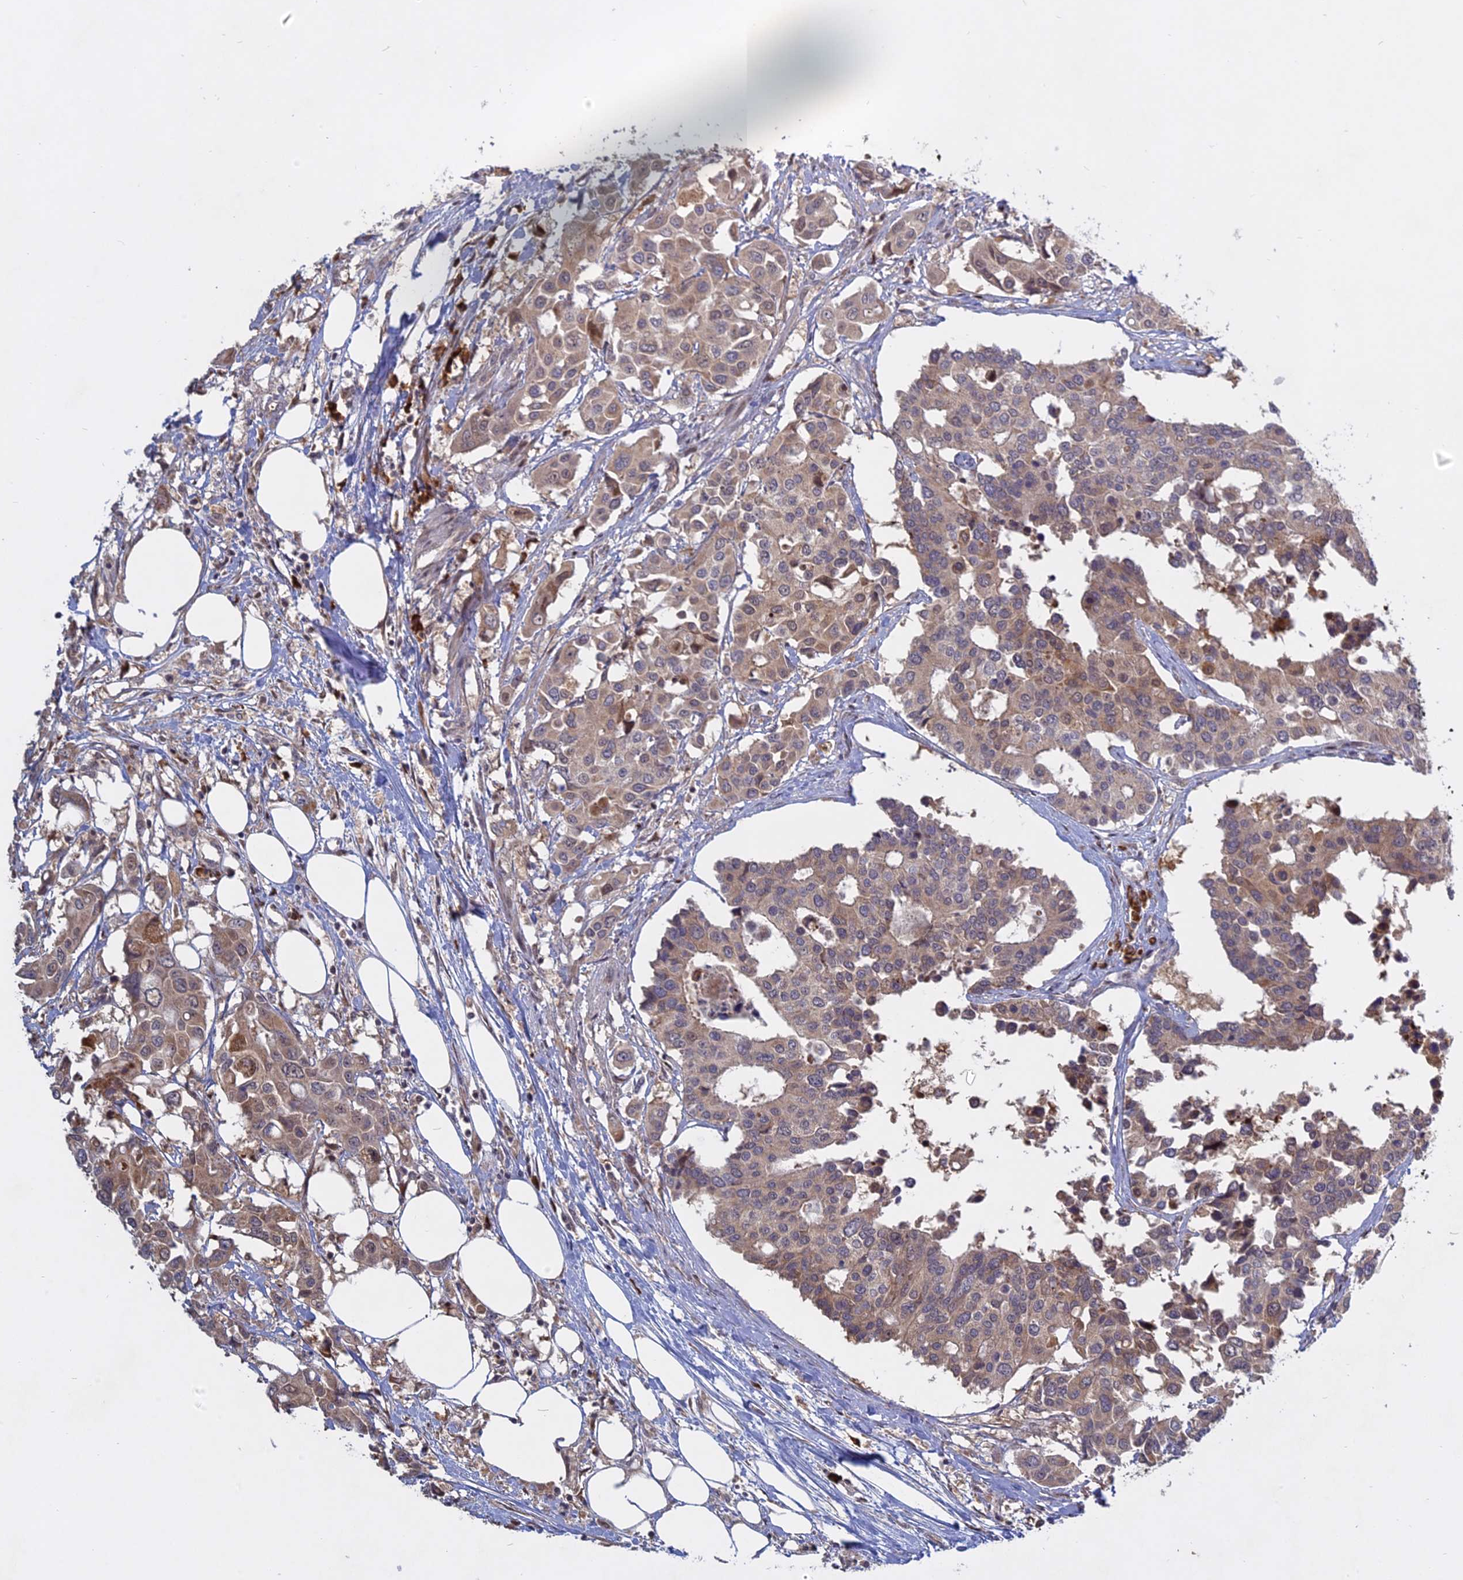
{"staining": {"intensity": "weak", "quantity": ">75%", "location": "cytoplasmic/membranous"}, "tissue": "colorectal cancer", "cell_type": "Tumor cells", "image_type": "cancer", "snomed": [{"axis": "morphology", "description": "Adenocarcinoma, NOS"}, {"axis": "topography", "description": "Colon"}], "caption": "DAB immunohistochemical staining of adenocarcinoma (colorectal) shows weak cytoplasmic/membranous protein staining in approximately >75% of tumor cells.", "gene": "TMEM208", "patient": {"sex": "male", "age": 77}}